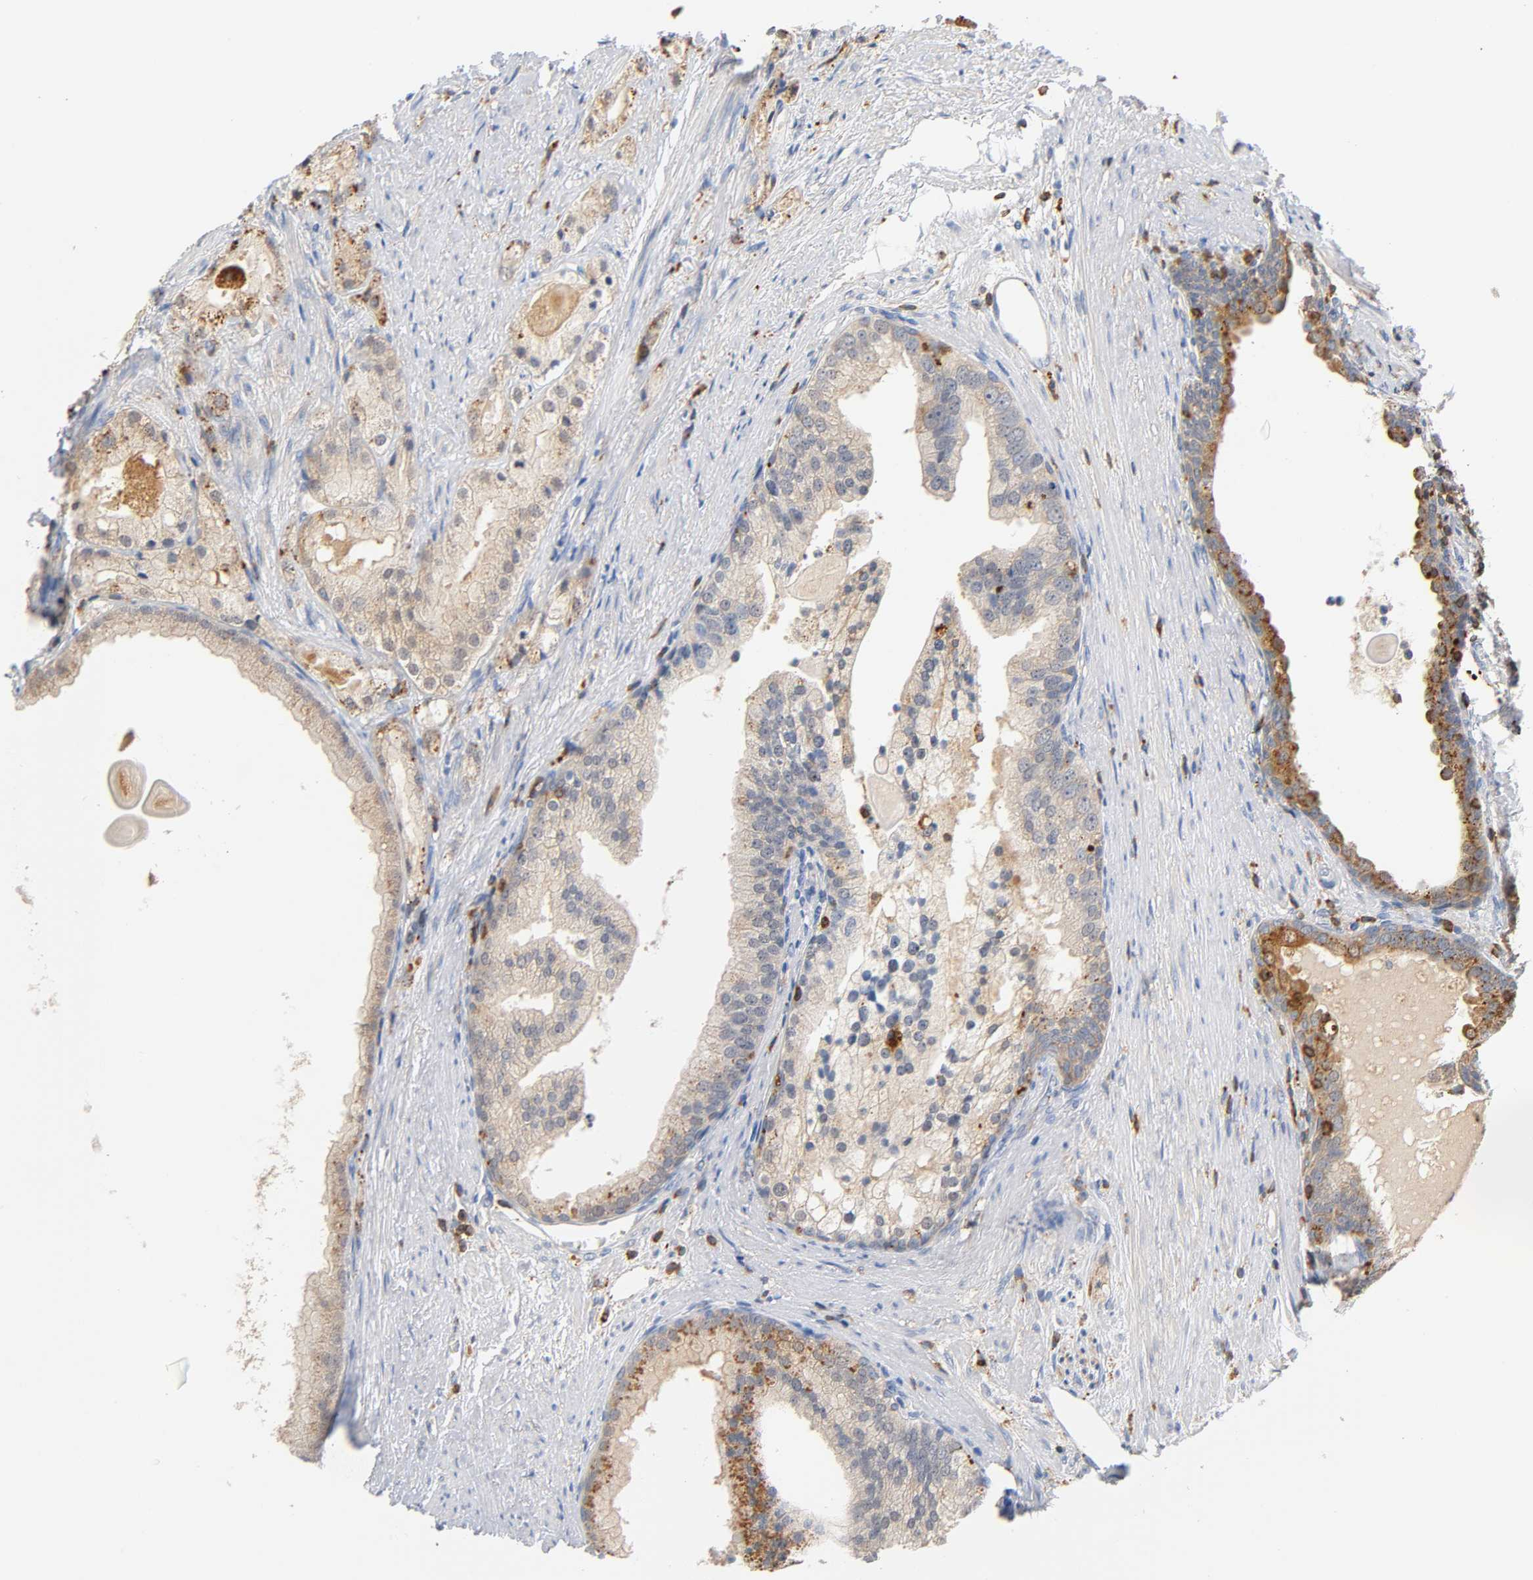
{"staining": {"intensity": "weak", "quantity": ">75%", "location": "cytoplasmic/membranous"}, "tissue": "prostate cancer", "cell_type": "Tumor cells", "image_type": "cancer", "snomed": [{"axis": "morphology", "description": "Adenocarcinoma, Low grade"}, {"axis": "topography", "description": "Prostate"}], "caption": "Prostate cancer stained with a brown dye exhibits weak cytoplasmic/membranous positive expression in about >75% of tumor cells.", "gene": "UCKL1", "patient": {"sex": "male", "age": 69}}